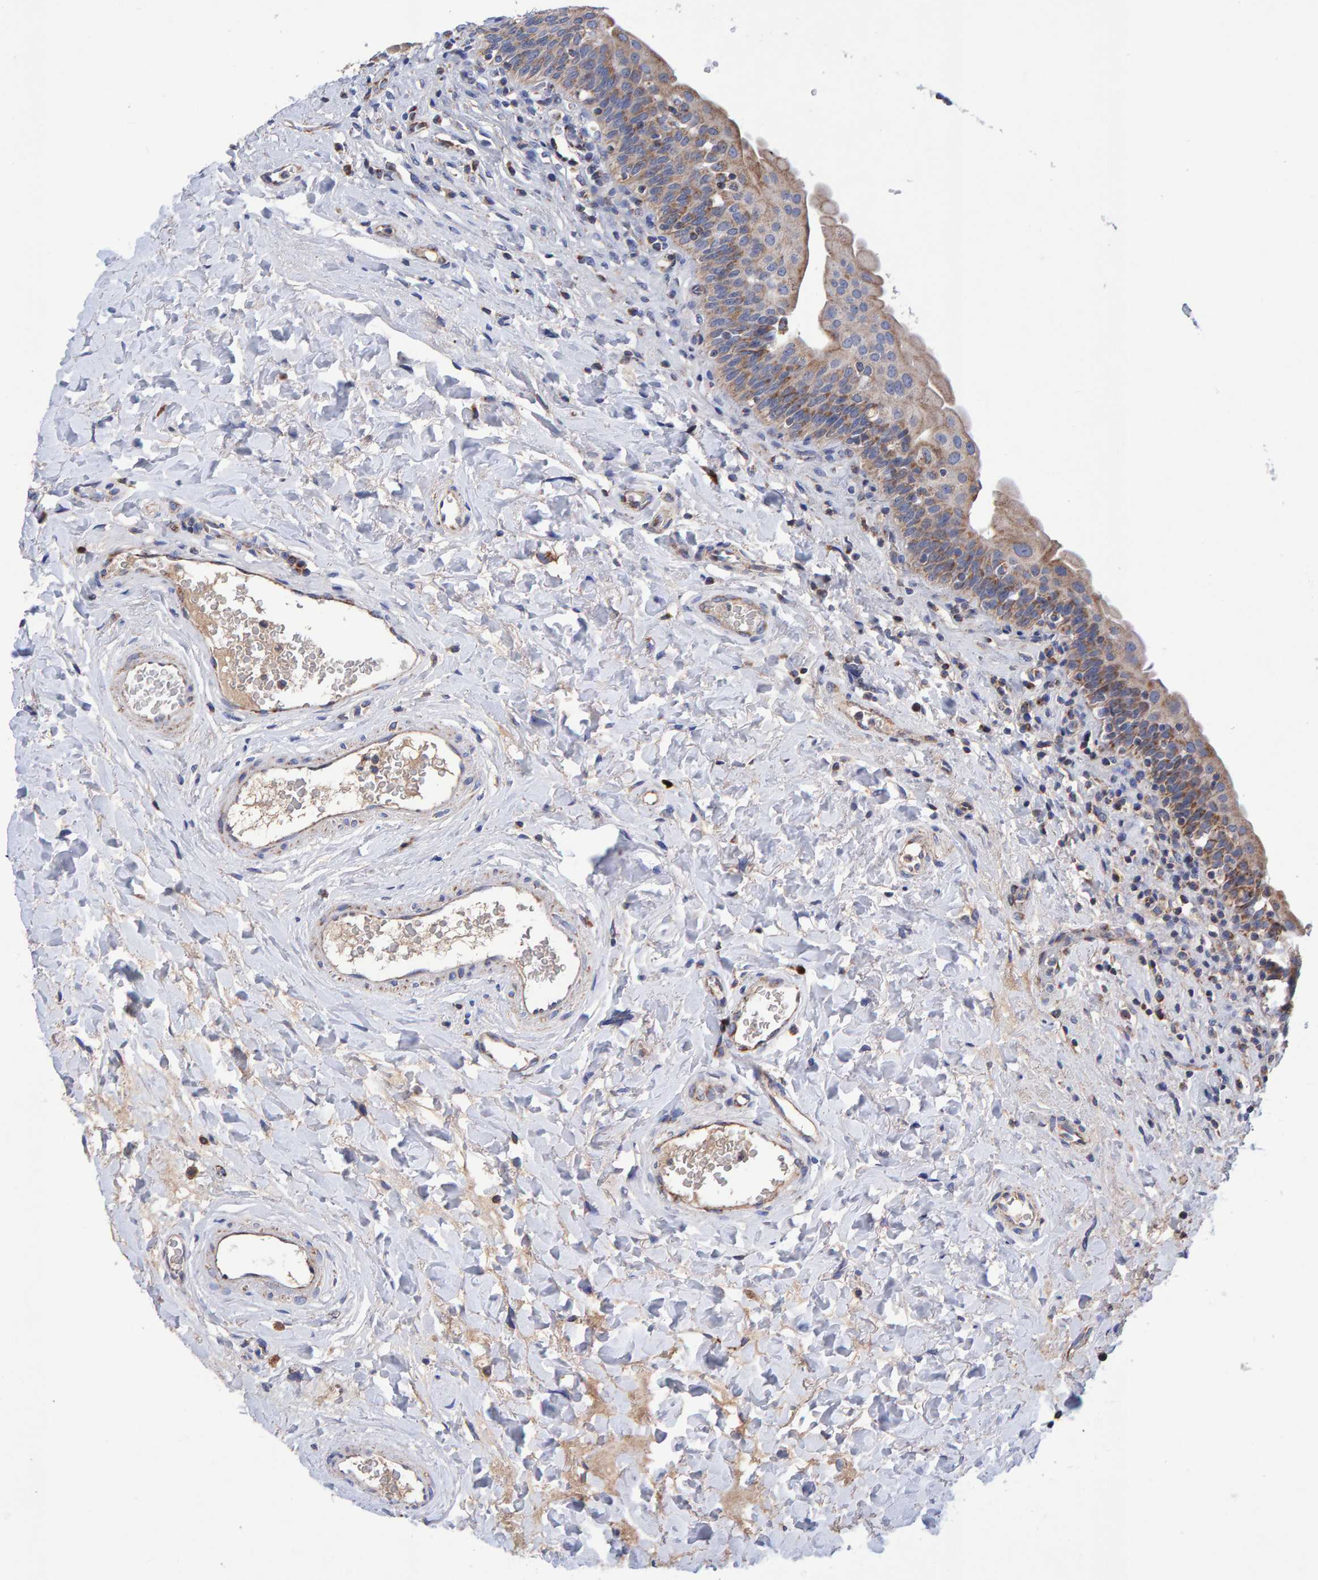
{"staining": {"intensity": "moderate", "quantity": ">75%", "location": "cytoplasmic/membranous"}, "tissue": "urinary bladder", "cell_type": "Urothelial cells", "image_type": "normal", "snomed": [{"axis": "morphology", "description": "Normal tissue, NOS"}, {"axis": "topography", "description": "Urinary bladder"}], "caption": "Immunohistochemical staining of unremarkable urinary bladder displays medium levels of moderate cytoplasmic/membranous positivity in approximately >75% of urothelial cells.", "gene": "EFR3A", "patient": {"sex": "male", "age": 83}}